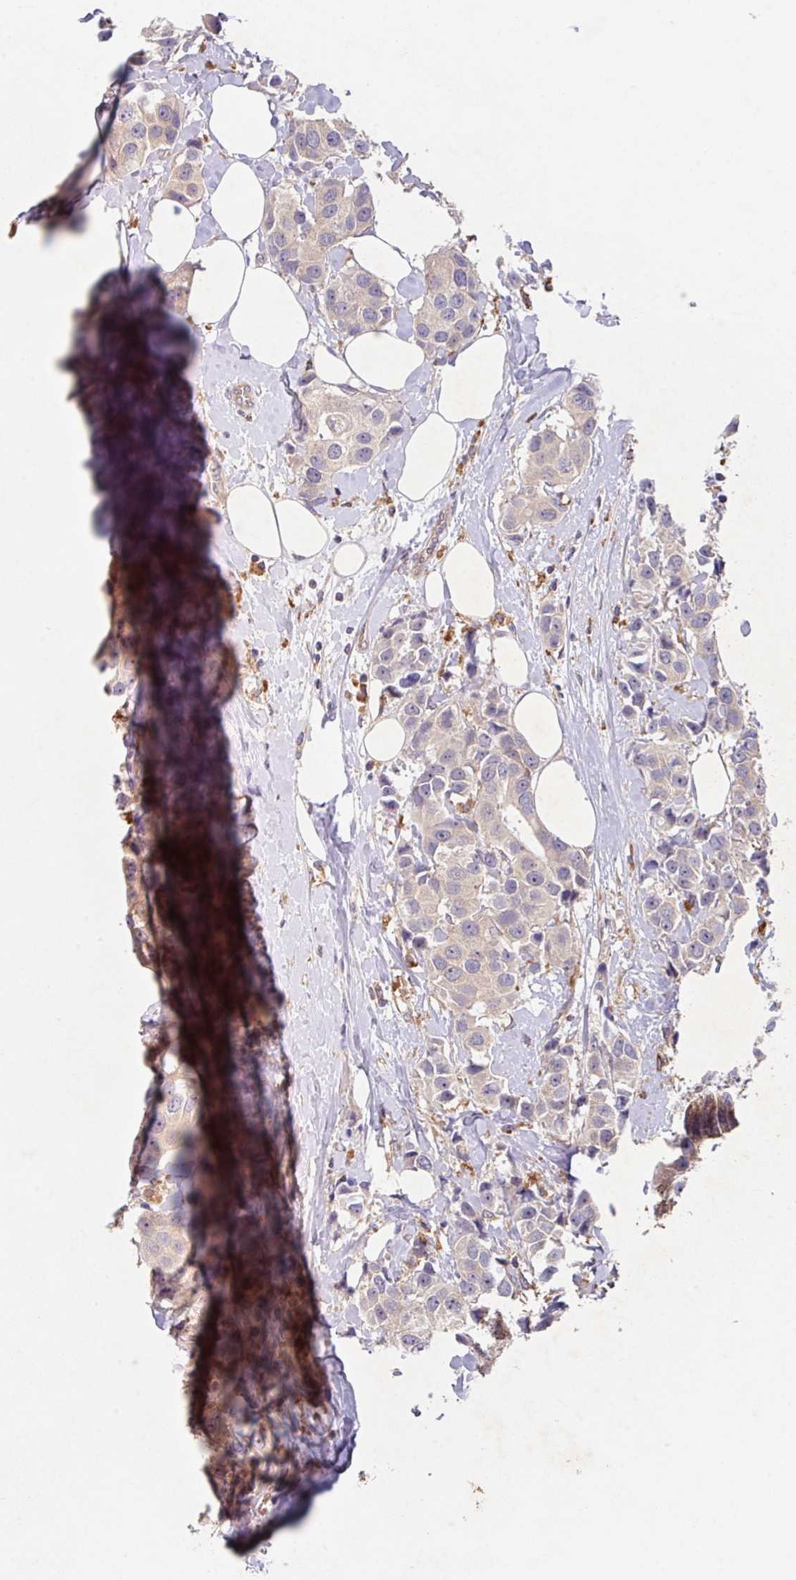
{"staining": {"intensity": "negative", "quantity": "none", "location": "none"}, "tissue": "breast cancer", "cell_type": "Tumor cells", "image_type": "cancer", "snomed": [{"axis": "morphology", "description": "Normal tissue, NOS"}, {"axis": "morphology", "description": "Duct carcinoma"}, {"axis": "topography", "description": "Breast"}], "caption": "Immunohistochemistry (IHC) of breast cancer demonstrates no staining in tumor cells. (Brightfield microscopy of DAB (3,3'-diaminobenzidine) immunohistochemistry (IHC) at high magnification).", "gene": "TRIM14", "patient": {"sex": "female", "age": 39}}